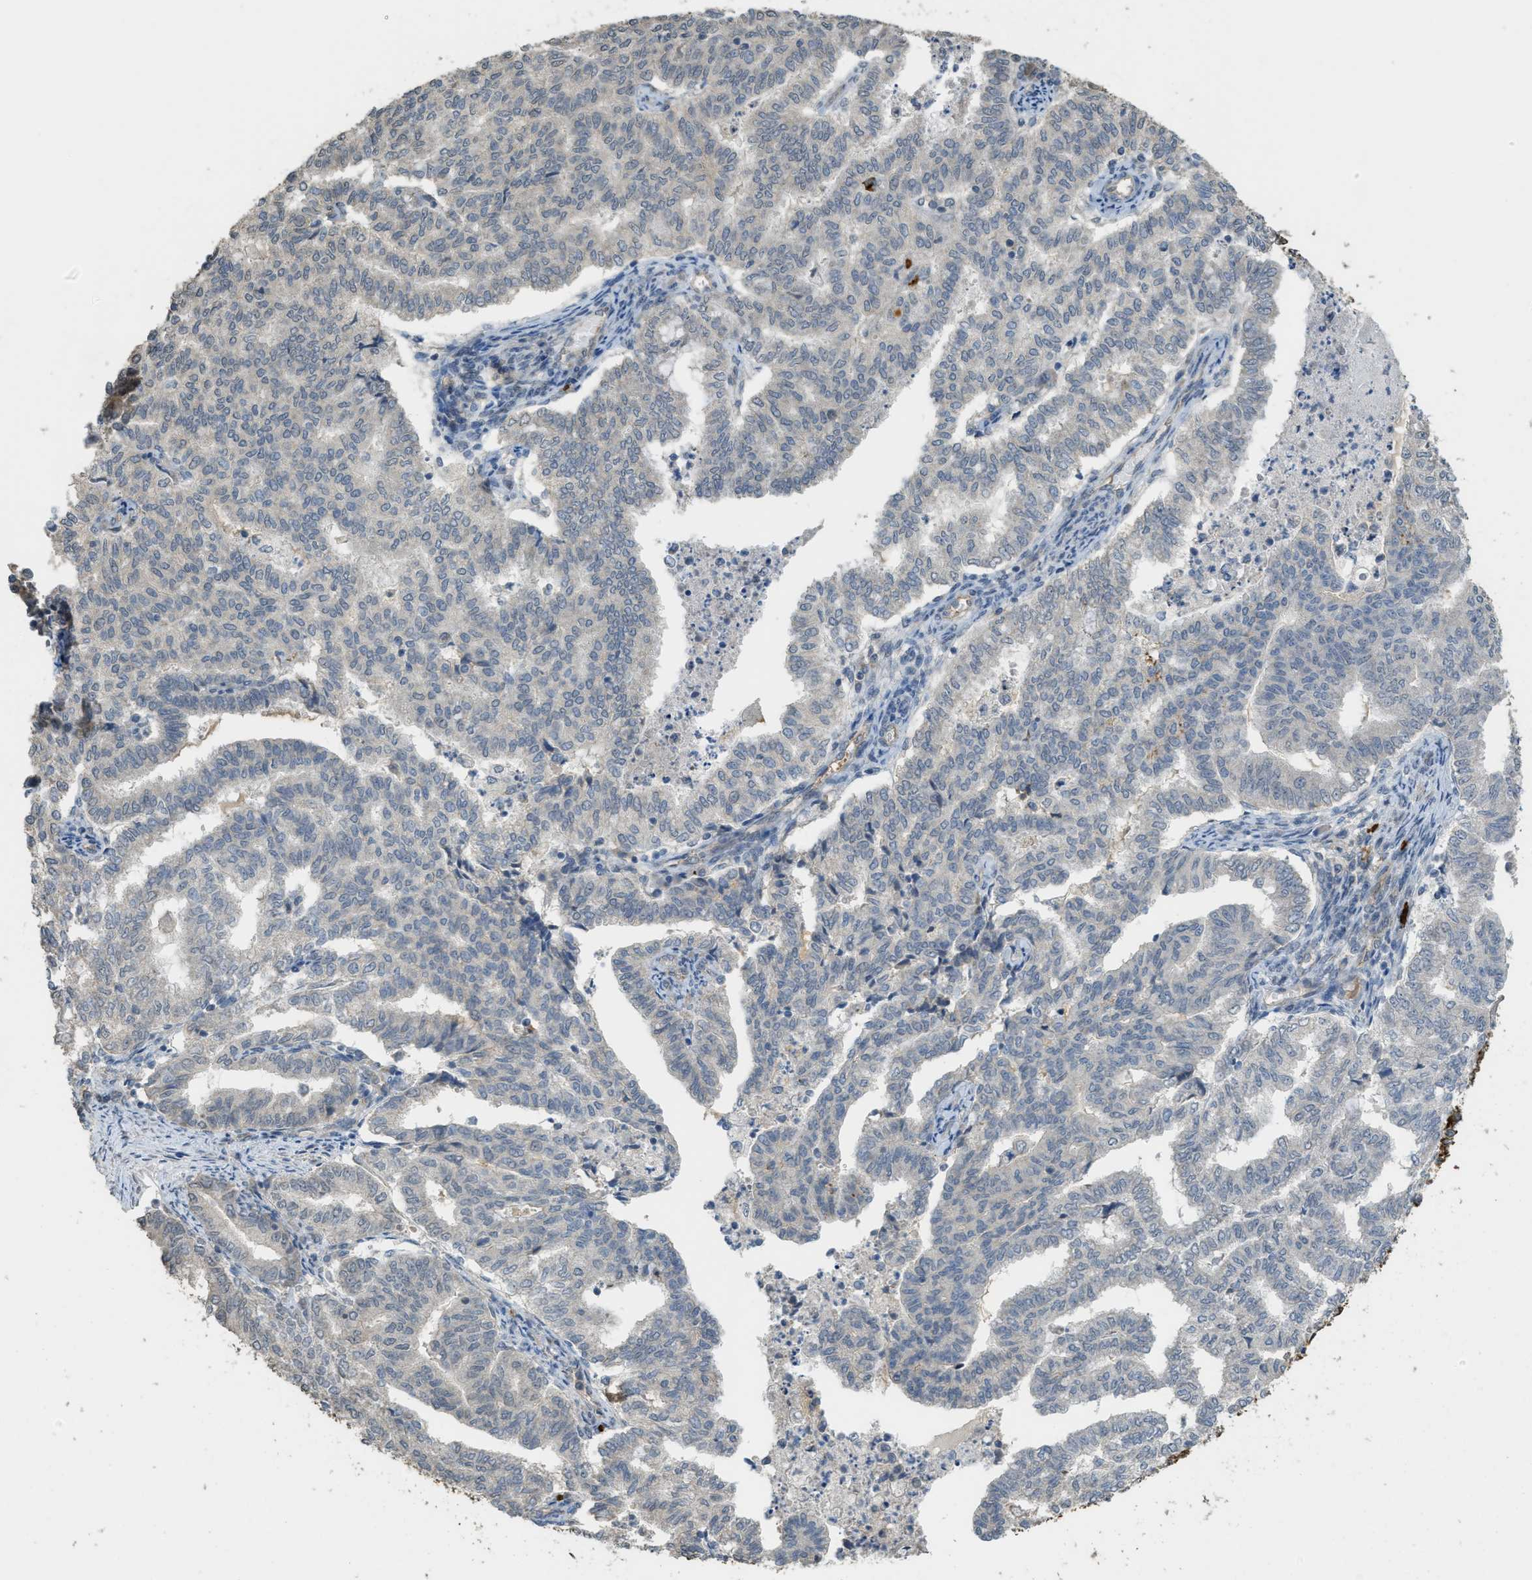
{"staining": {"intensity": "negative", "quantity": "none", "location": "none"}, "tissue": "endometrial cancer", "cell_type": "Tumor cells", "image_type": "cancer", "snomed": [{"axis": "morphology", "description": "Adenocarcinoma, NOS"}, {"axis": "topography", "description": "Endometrium"}], "caption": "Image shows no significant protein staining in tumor cells of endometrial cancer (adenocarcinoma).", "gene": "IGF2BP2", "patient": {"sex": "female", "age": 79}}